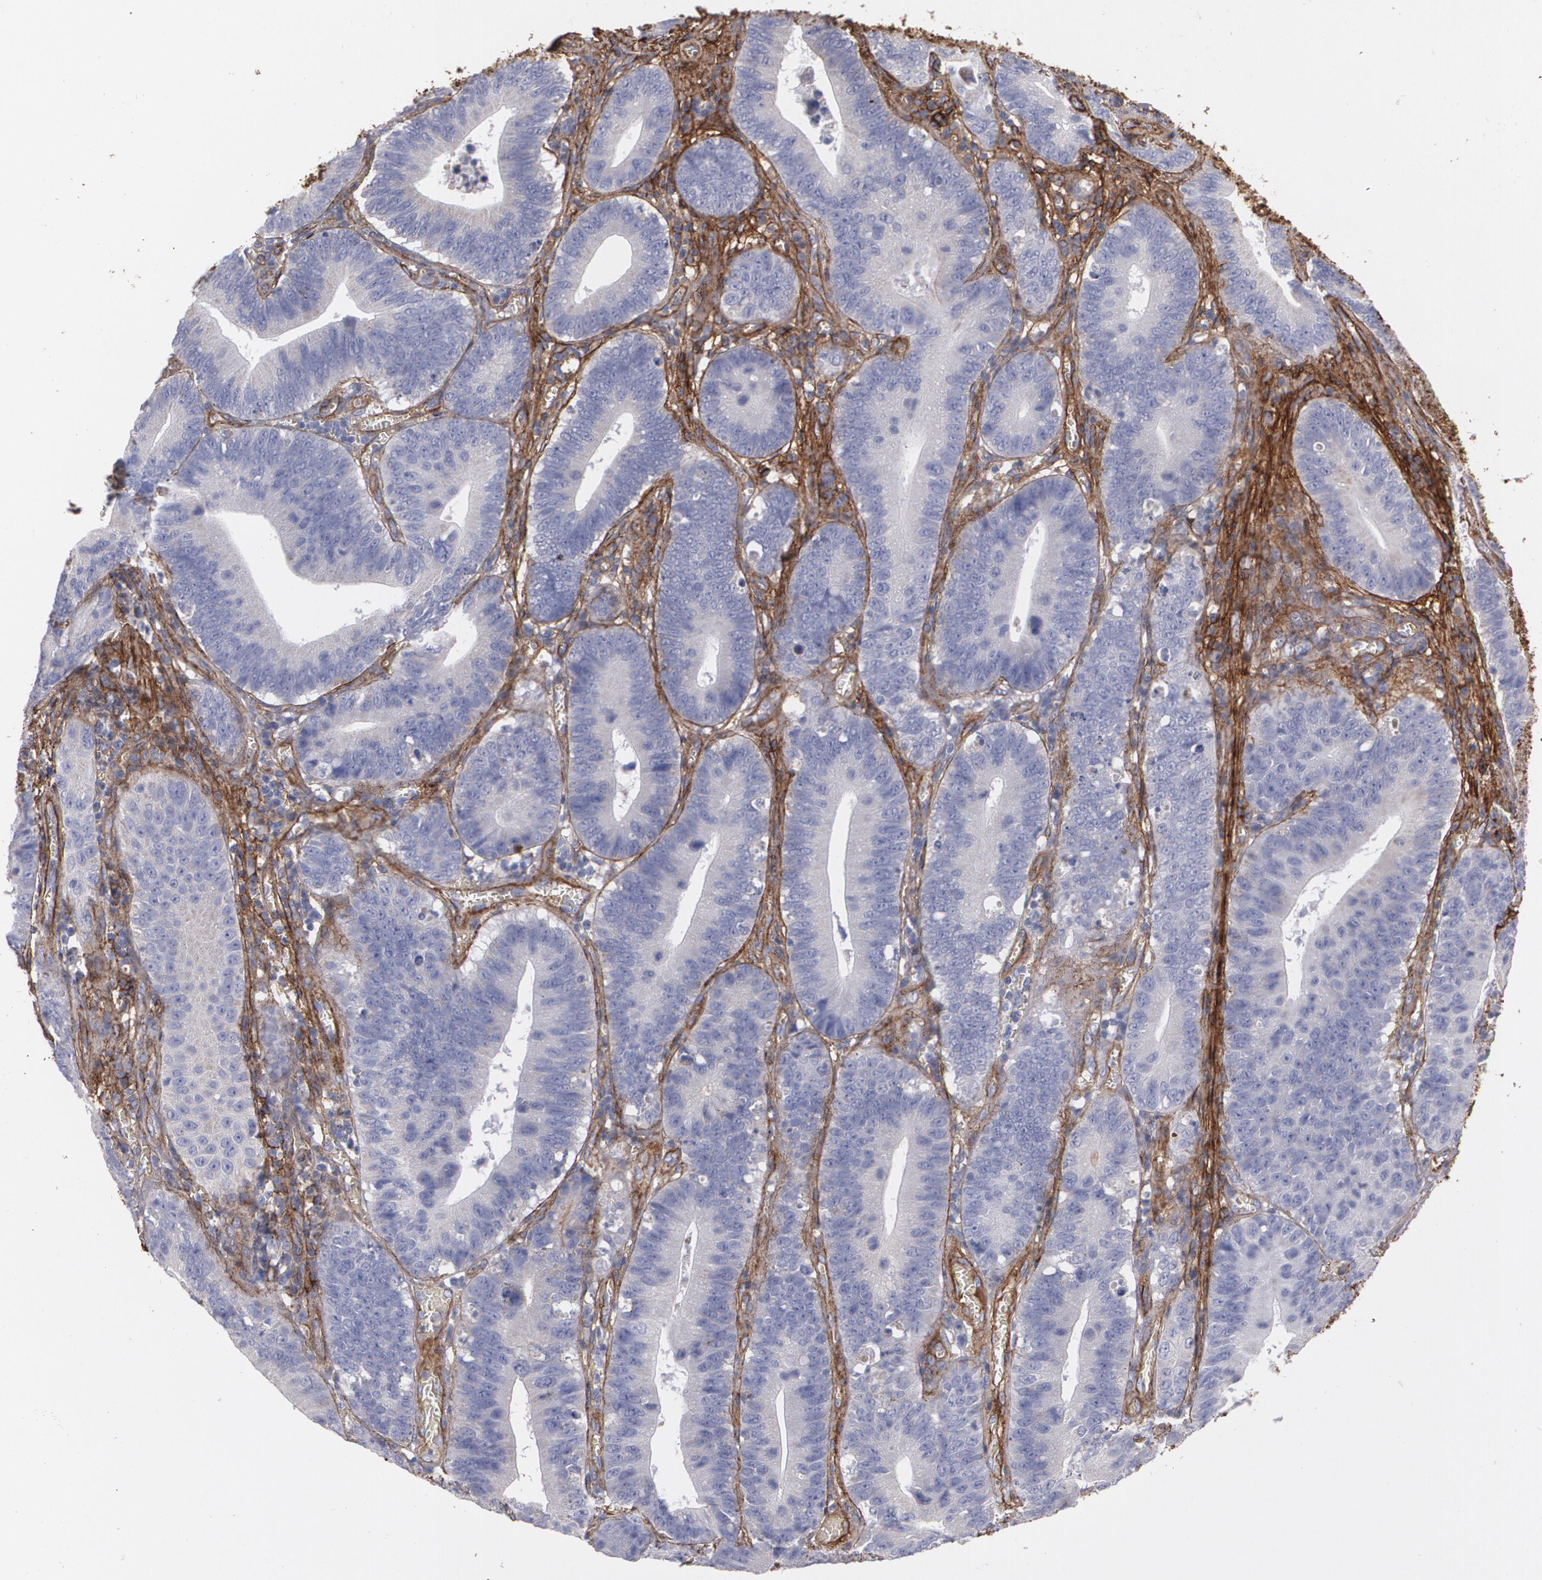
{"staining": {"intensity": "negative", "quantity": "none", "location": "none"}, "tissue": "stomach cancer", "cell_type": "Tumor cells", "image_type": "cancer", "snomed": [{"axis": "morphology", "description": "Adenocarcinoma, NOS"}, {"axis": "topography", "description": "Stomach"}, {"axis": "topography", "description": "Gastric cardia"}], "caption": "Immunohistochemistry histopathology image of neoplastic tissue: human stomach cancer stained with DAB (3,3'-diaminobenzidine) shows no significant protein staining in tumor cells.", "gene": "FBLN1", "patient": {"sex": "male", "age": 59}}